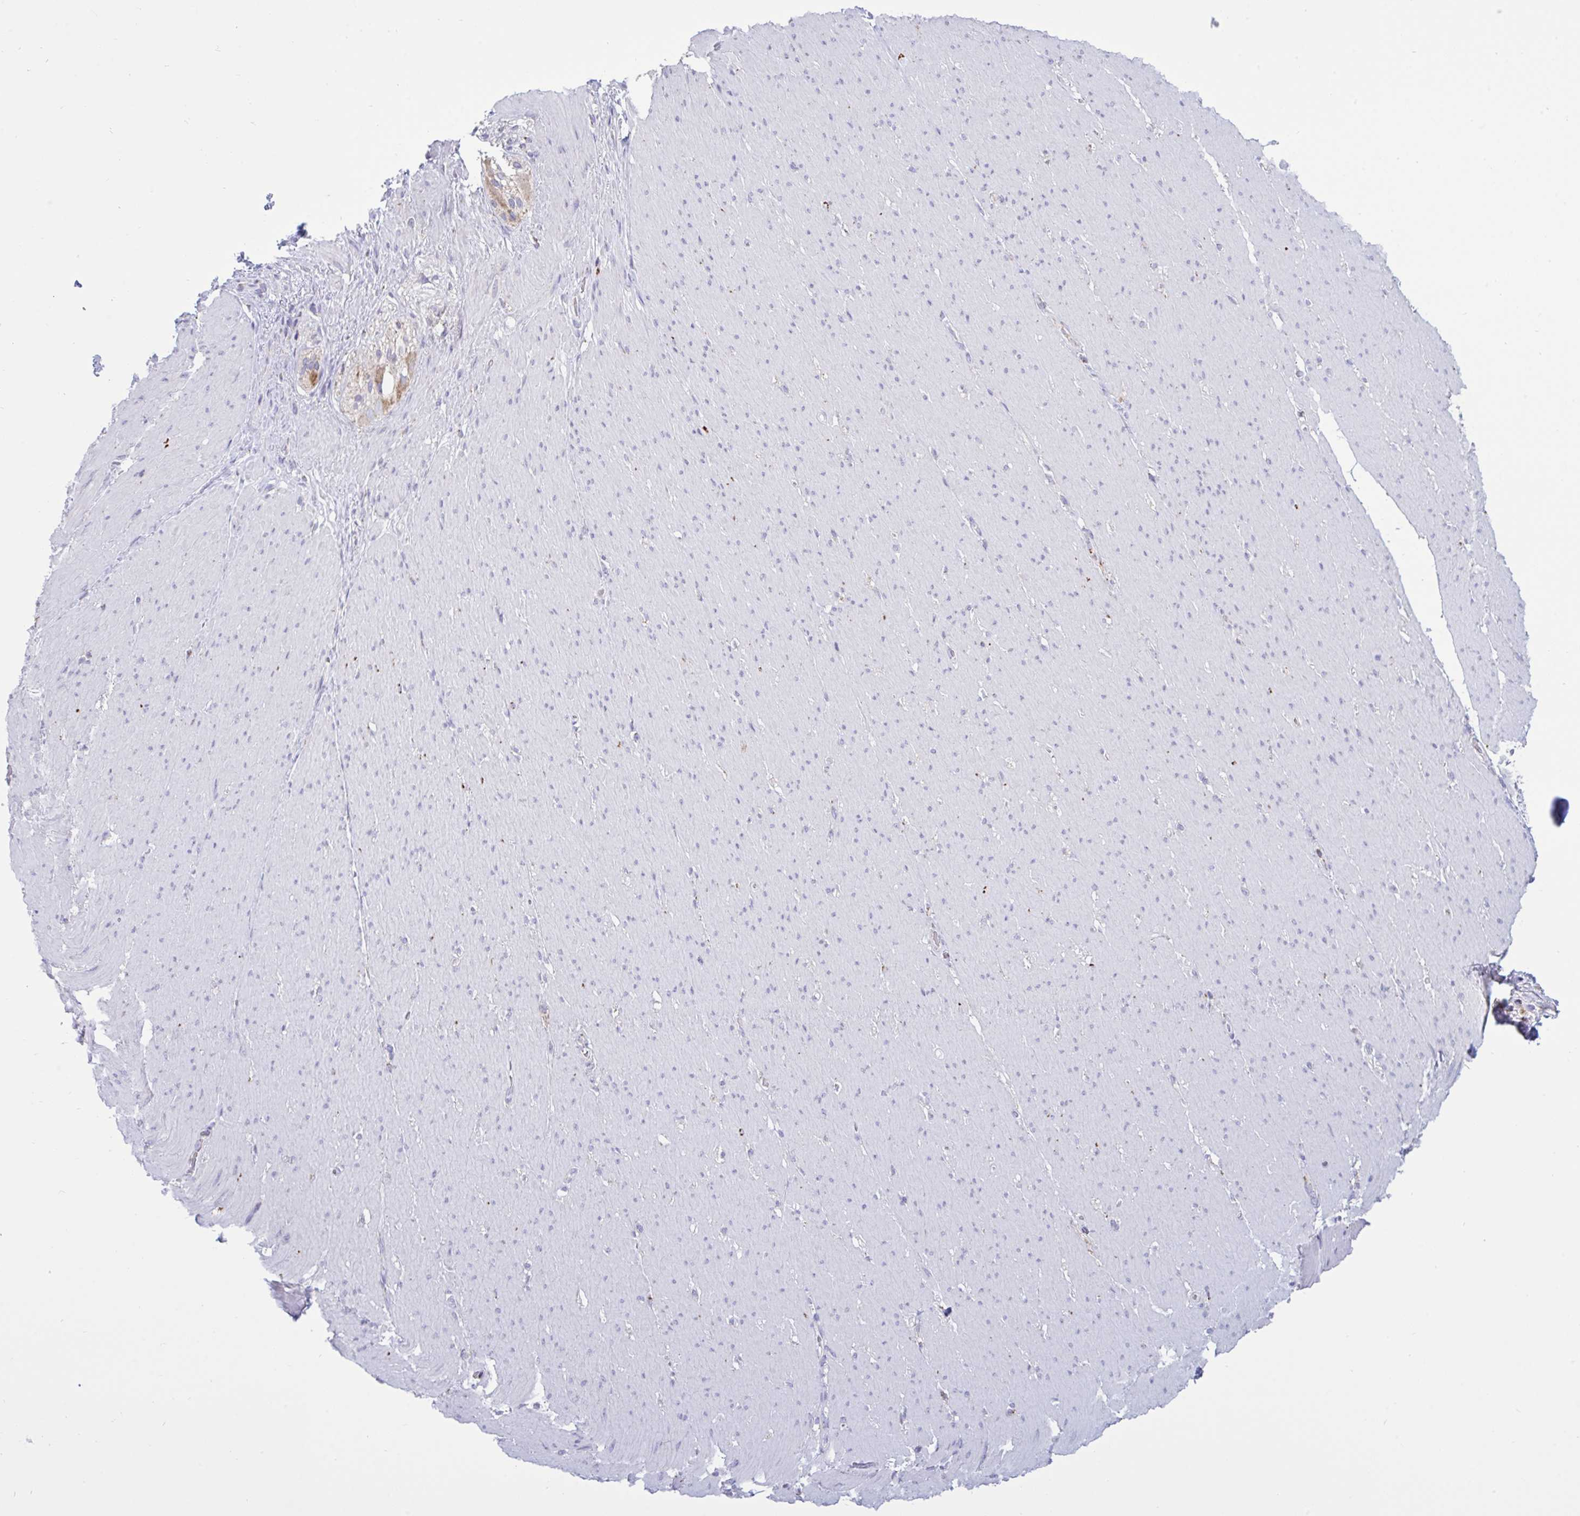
{"staining": {"intensity": "negative", "quantity": "none", "location": "none"}, "tissue": "smooth muscle", "cell_type": "Smooth muscle cells", "image_type": "normal", "snomed": [{"axis": "morphology", "description": "Normal tissue, NOS"}, {"axis": "topography", "description": "Smooth muscle"}, {"axis": "topography", "description": "Rectum"}], "caption": "Micrograph shows no protein staining in smooth muscle cells of normal smooth muscle. (DAB immunohistochemistry (IHC) with hematoxylin counter stain).", "gene": "HSPE1", "patient": {"sex": "male", "age": 53}}